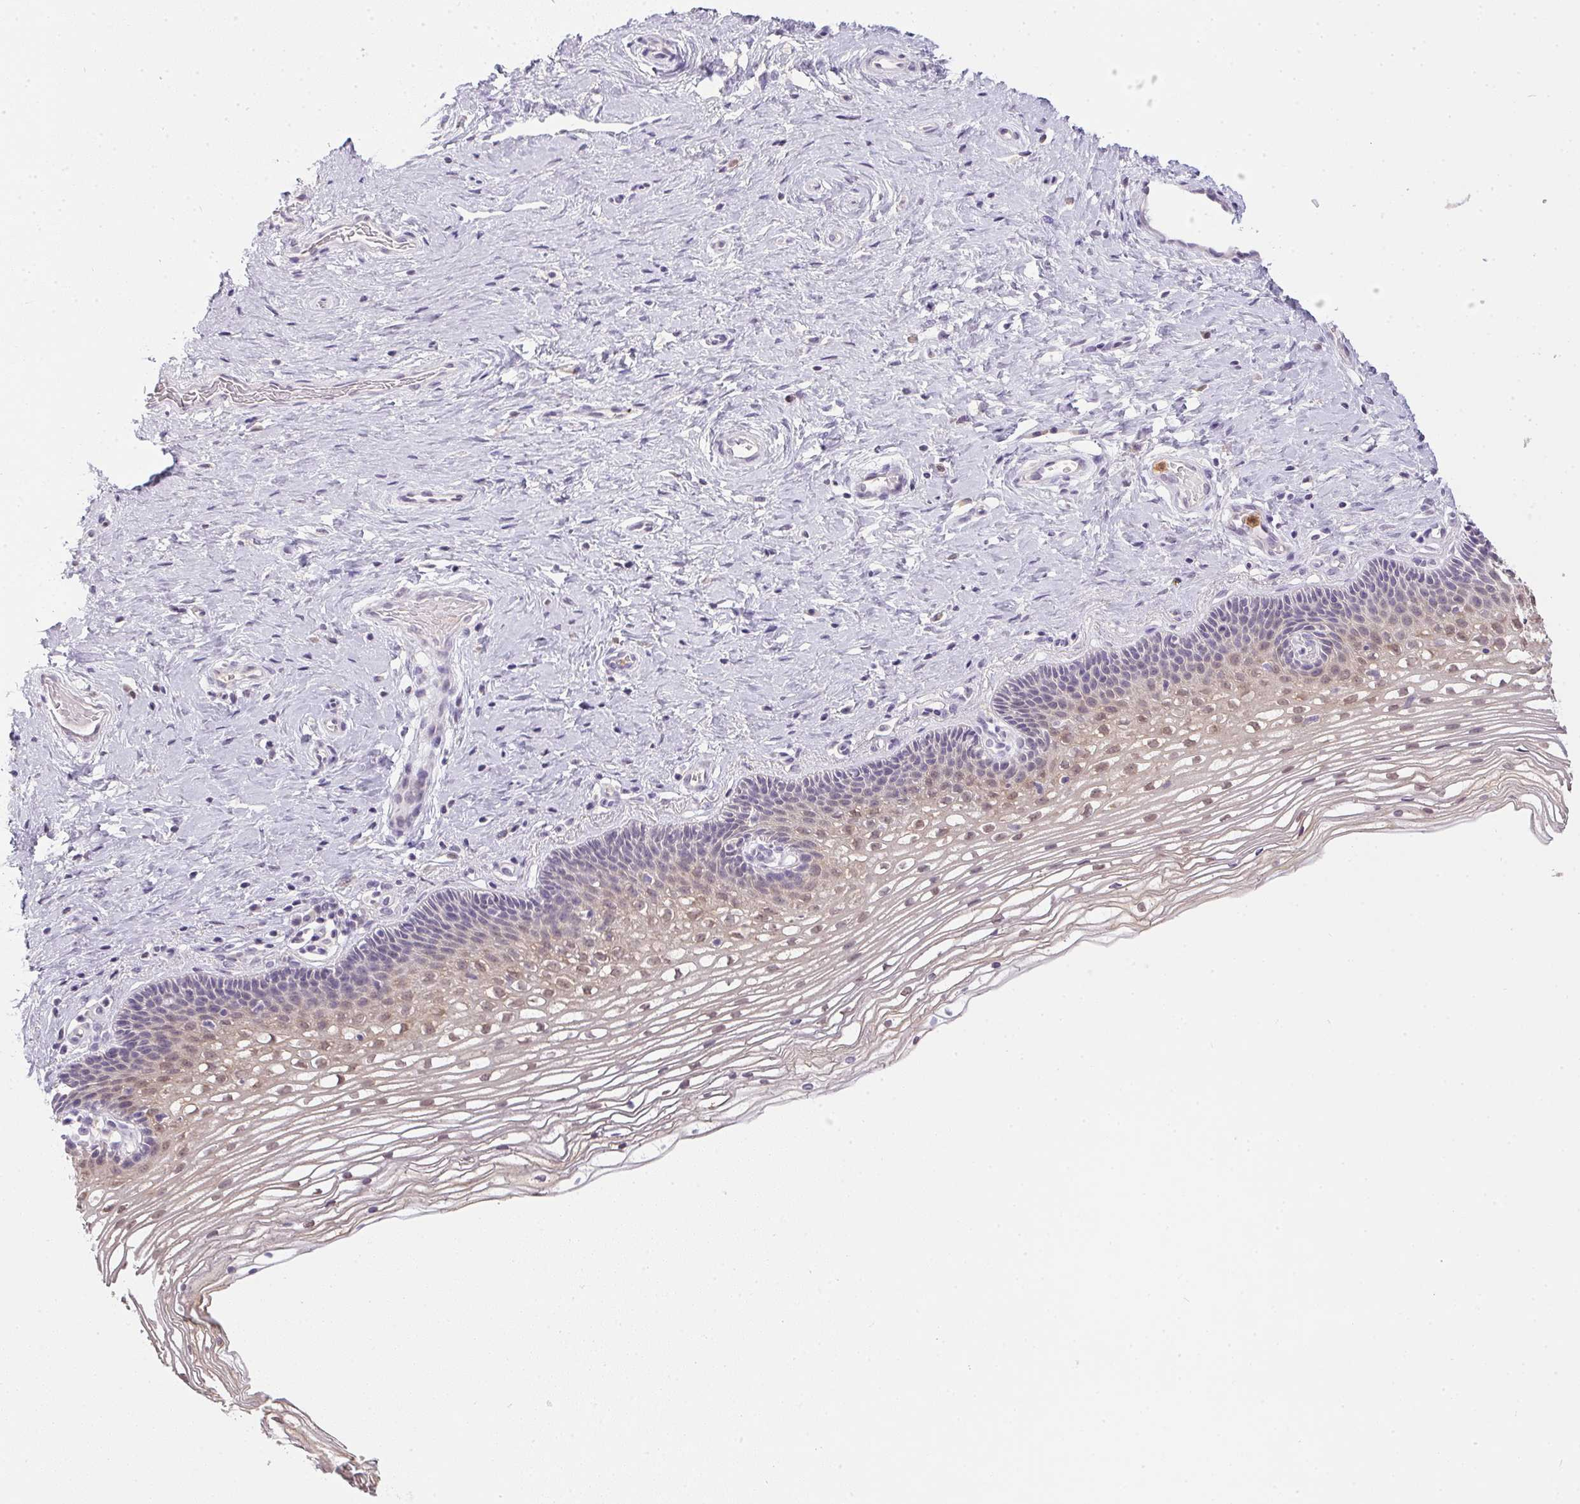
{"staining": {"intensity": "negative", "quantity": "none", "location": "none"}, "tissue": "cervix", "cell_type": "Glandular cells", "image_type": "normal", "snomed": [{"axis": "morphology", "description": "Normal tissue, NOS"}, {"axis": "topography", "description": "Cervix"}], "caption": "The histopathology image exhibits no staining of glandular cells in benign cervix. (Brightfield microscopy of DAB (3,3'-diaminobenzidine) immunohistochemistry at high magnification).", "gene": "DNAJC5G", "patient": {"sex": "female", "age": 34}}